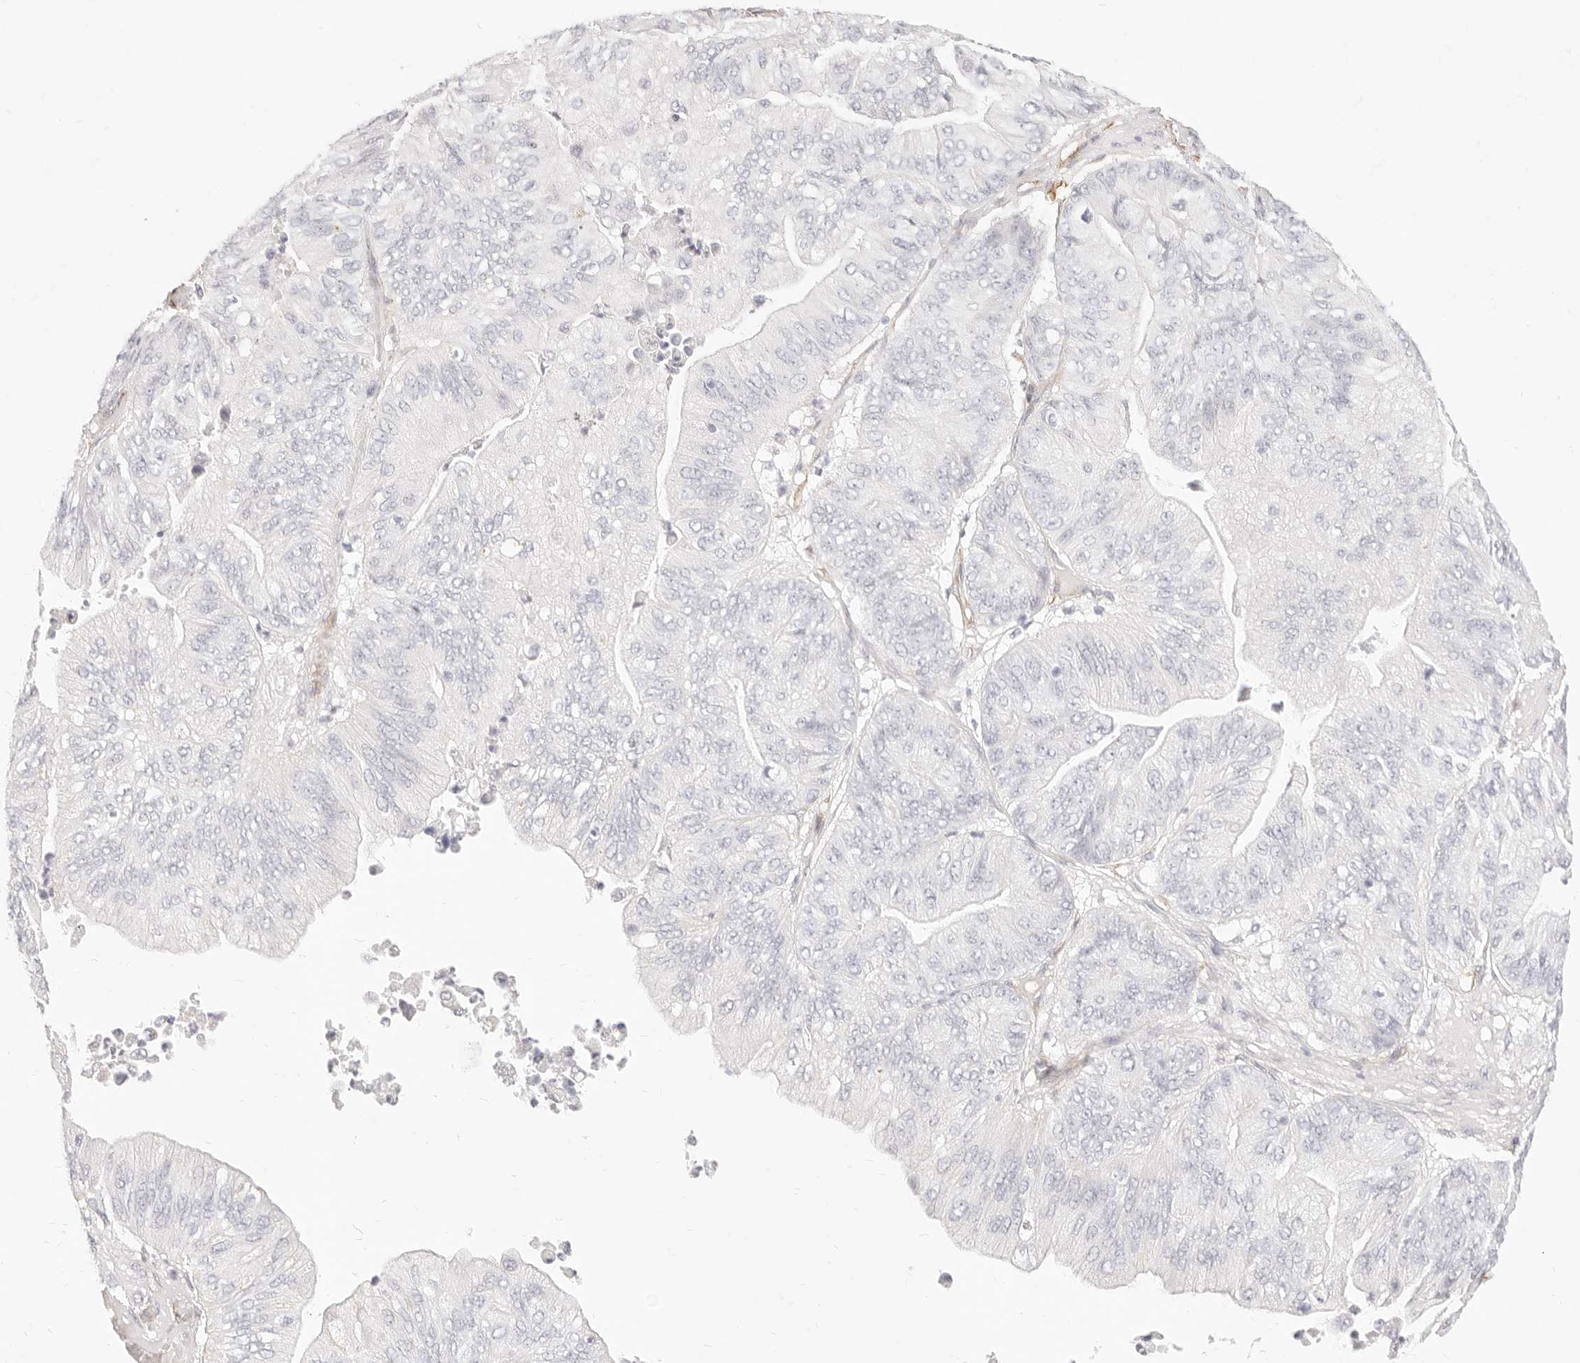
{"staining": {"intensity": "negative", "quantity": "none", "location": "none"}, "tissue": "ovarian cancer", "cell_type": "Tumor cells", "image_type": "cancer", "snomed": [{"axis": "morphology", "description": "Cystadenocarcinoma, mucinous, NOS"}, {"axis": "topography", "description": "Ovary"}], "caption": "This image is of ovarian mucinous cystadenocarcinoma stained with immunohistochemistry (IHC) to label a protein in brown with the nuclei are counter-stained blue. There is no staining in tumor cells.", "gene": "NUS1", "patient": {"sex": "female", "age": 61}}